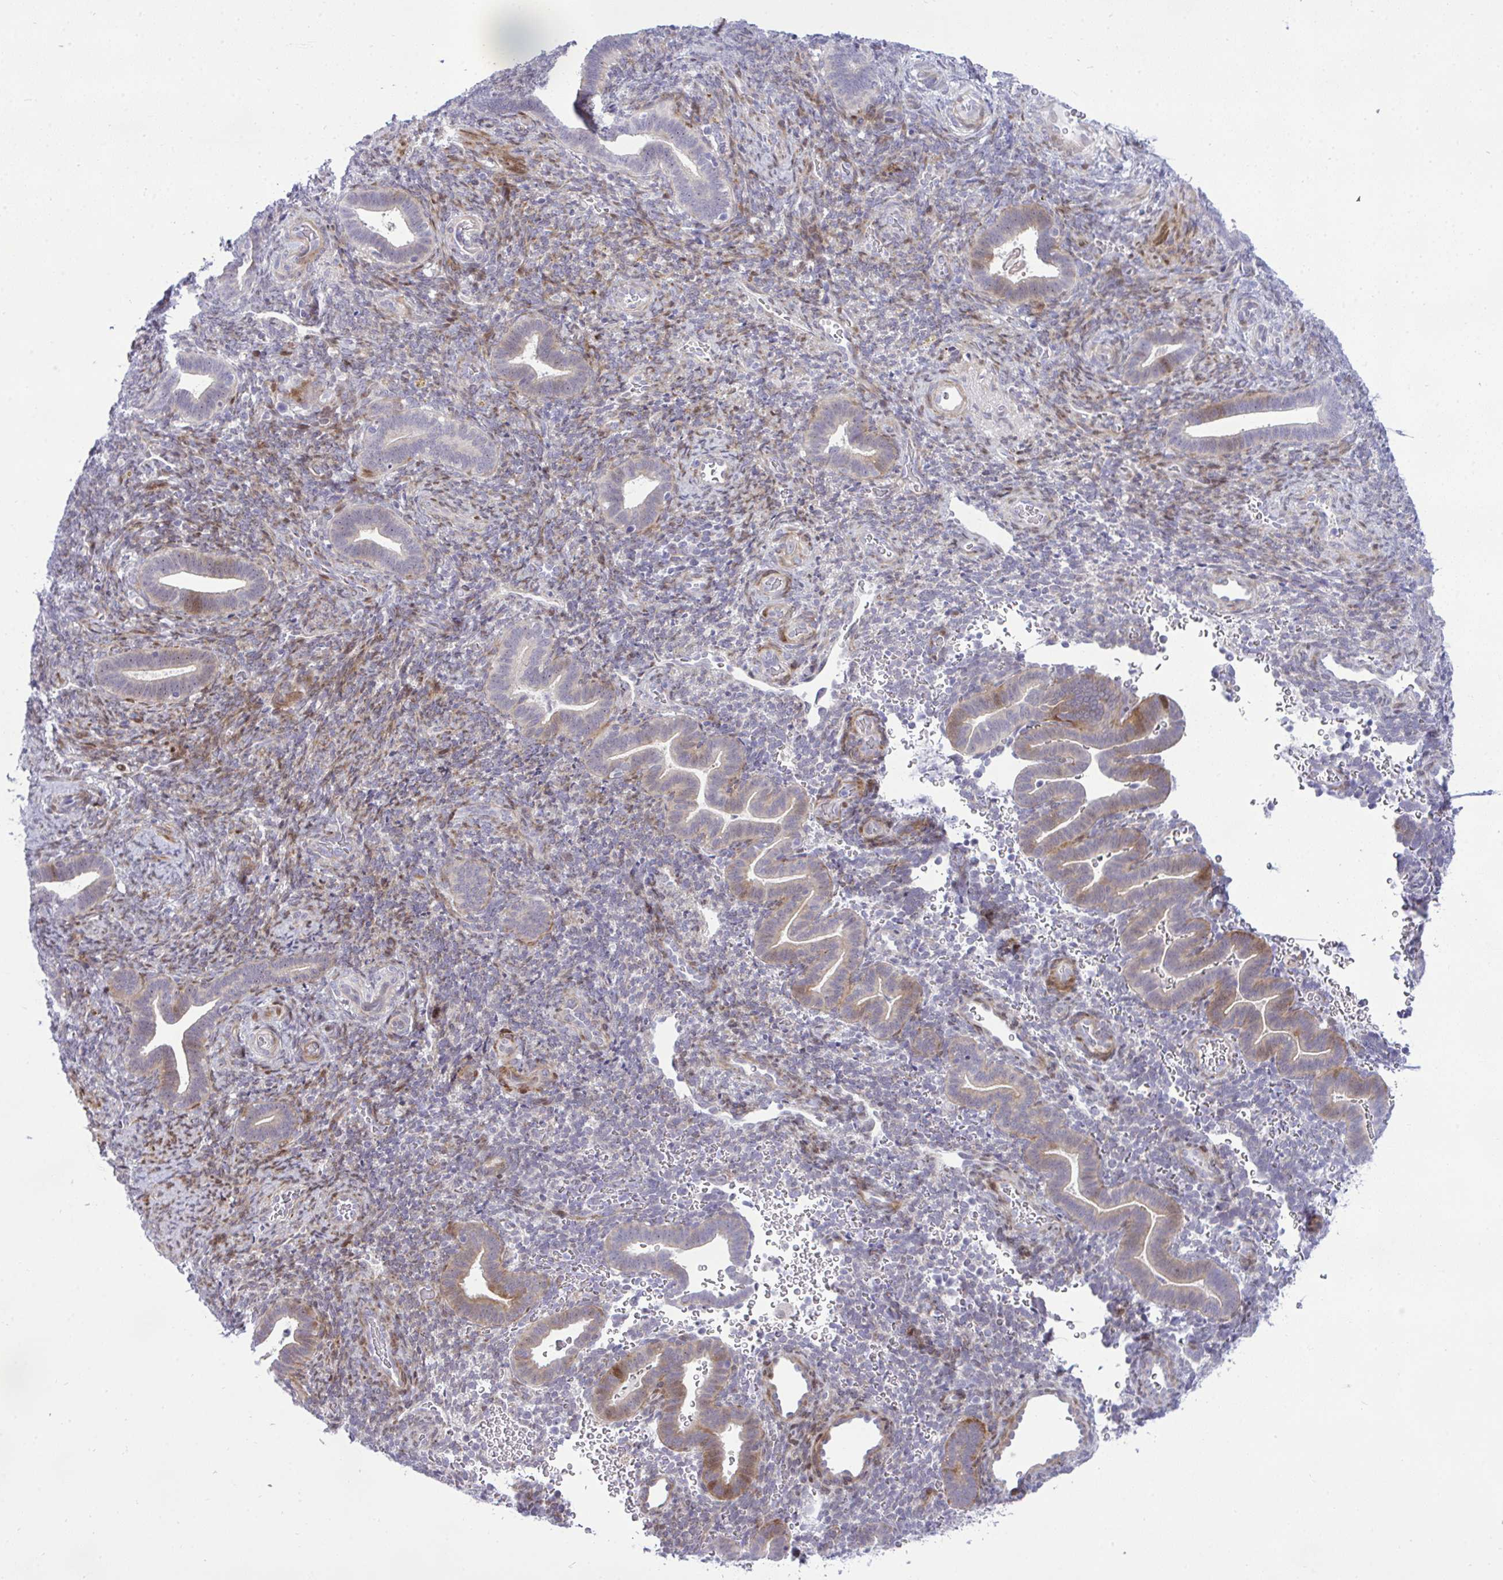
{"staining": {"intensity": "negative", "quantity": "none", "location": "none"}, "tissue": "endometrium", "cell_type": "Cells in endometrial stroma", "image_type": "normal", "snomed": [{"axis": "morphology", "description": "Normal tissue, NOS"}, {"axis": "topography", "description": "Endometrium"}], "caption": "IHC photomicrograph of unremarkable human endometrium stained for a protein (brown), which reveals no expression in cells in endometrial stroma.", "gene": "CASTOR2", "patient": {"sex": "female", "age": 34}}